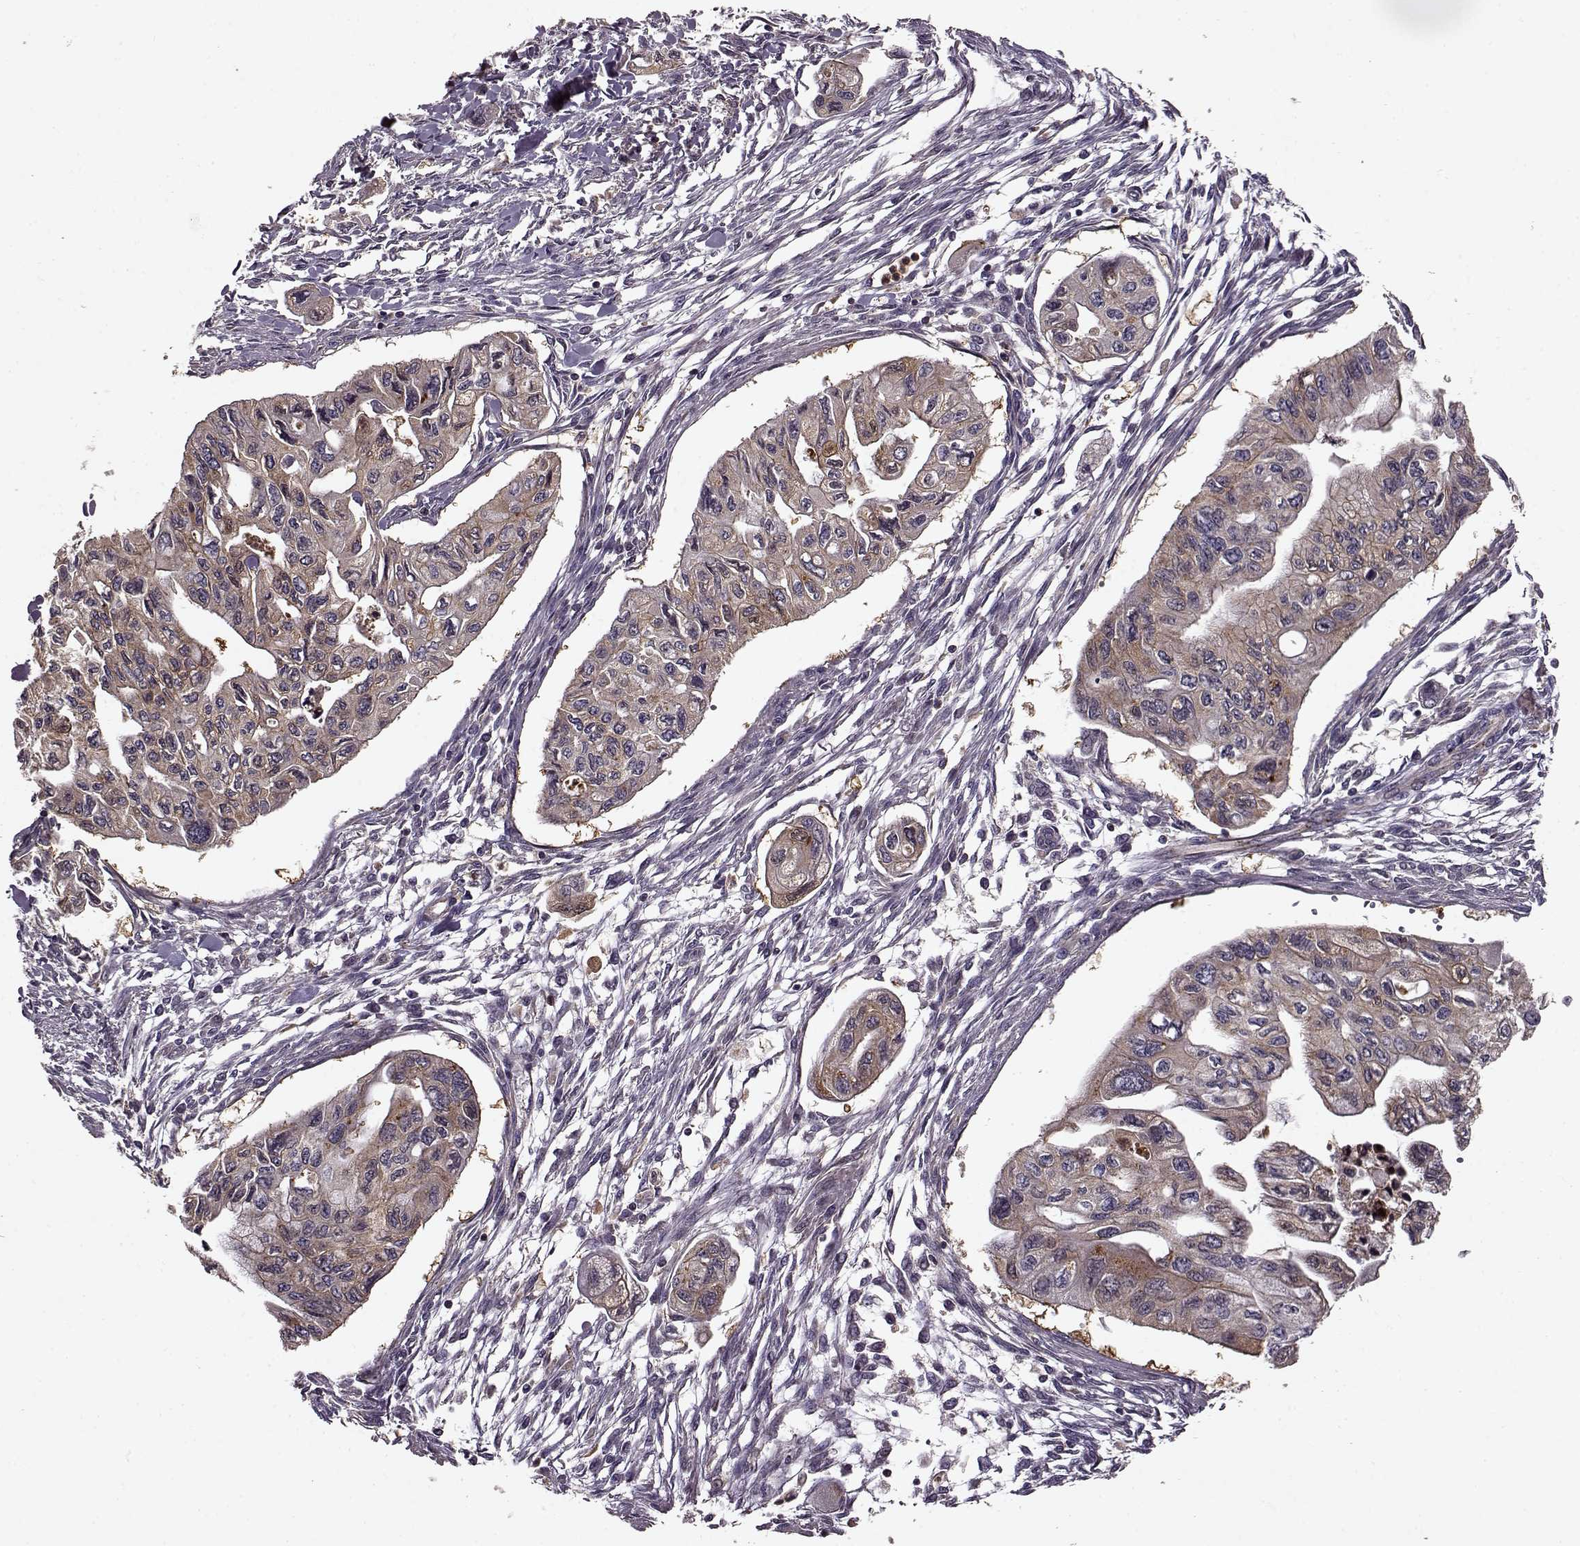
{"staining": {"intensity": "weak", "quantity": ">75%", "location": "cytoplasmic/membranous"}, "tissue": "pancreatic cancer", "cell_type": "Tumor cells", "image_type": "cancer", "snomed": [{"axis": "morphology", "description": "Adenocarcinoma, NOS"}, {"axis": "topography", "description": "Pancreas"}], "caption": "An image of human pancreatic cancer (adenocarcinoma) stained for a protein shows weak cytoplasmic/membranous brown staining in tumor cells.", "gene": "IFRD2", "patient": {"sex": "female", "age": 76}}